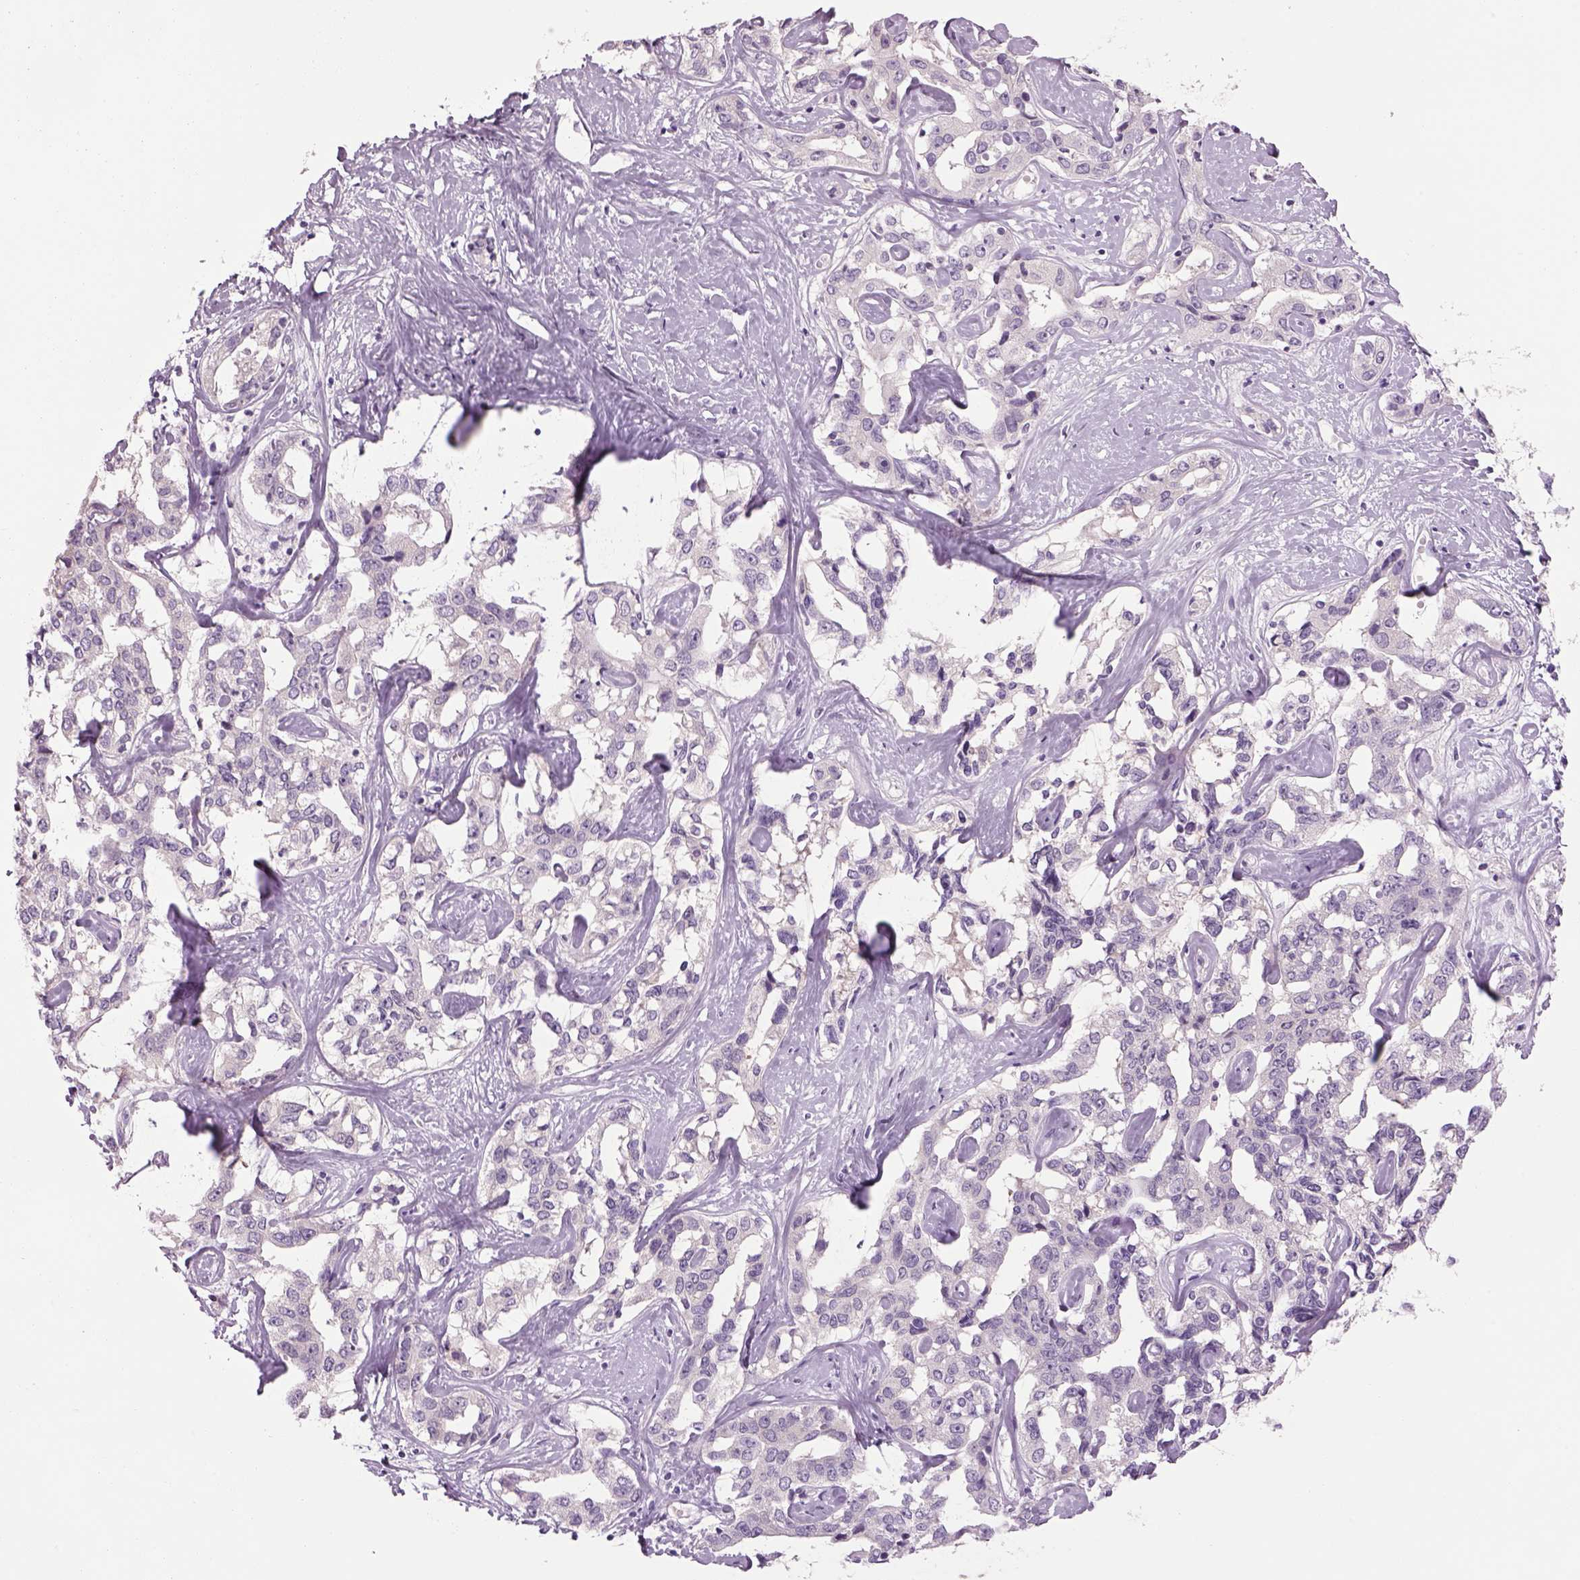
{"staining": {"intensity": "negative", "quantity": "none", "location": "none"}, "tissue": "liver cancer", "cell_type": "Tumor cells", "image_type": "cancer", "snomed": [{"axis": "morphology", "description": "Cholangiocarcinoma"}, {"axis": "topography", "description": "Liver"}], "caption": "Immunohistochemical staining of human liver cancer shows no significant staining in tumor cells.", "gene": "MDH1B", "patient": {"sex": "male", "age": 59}}